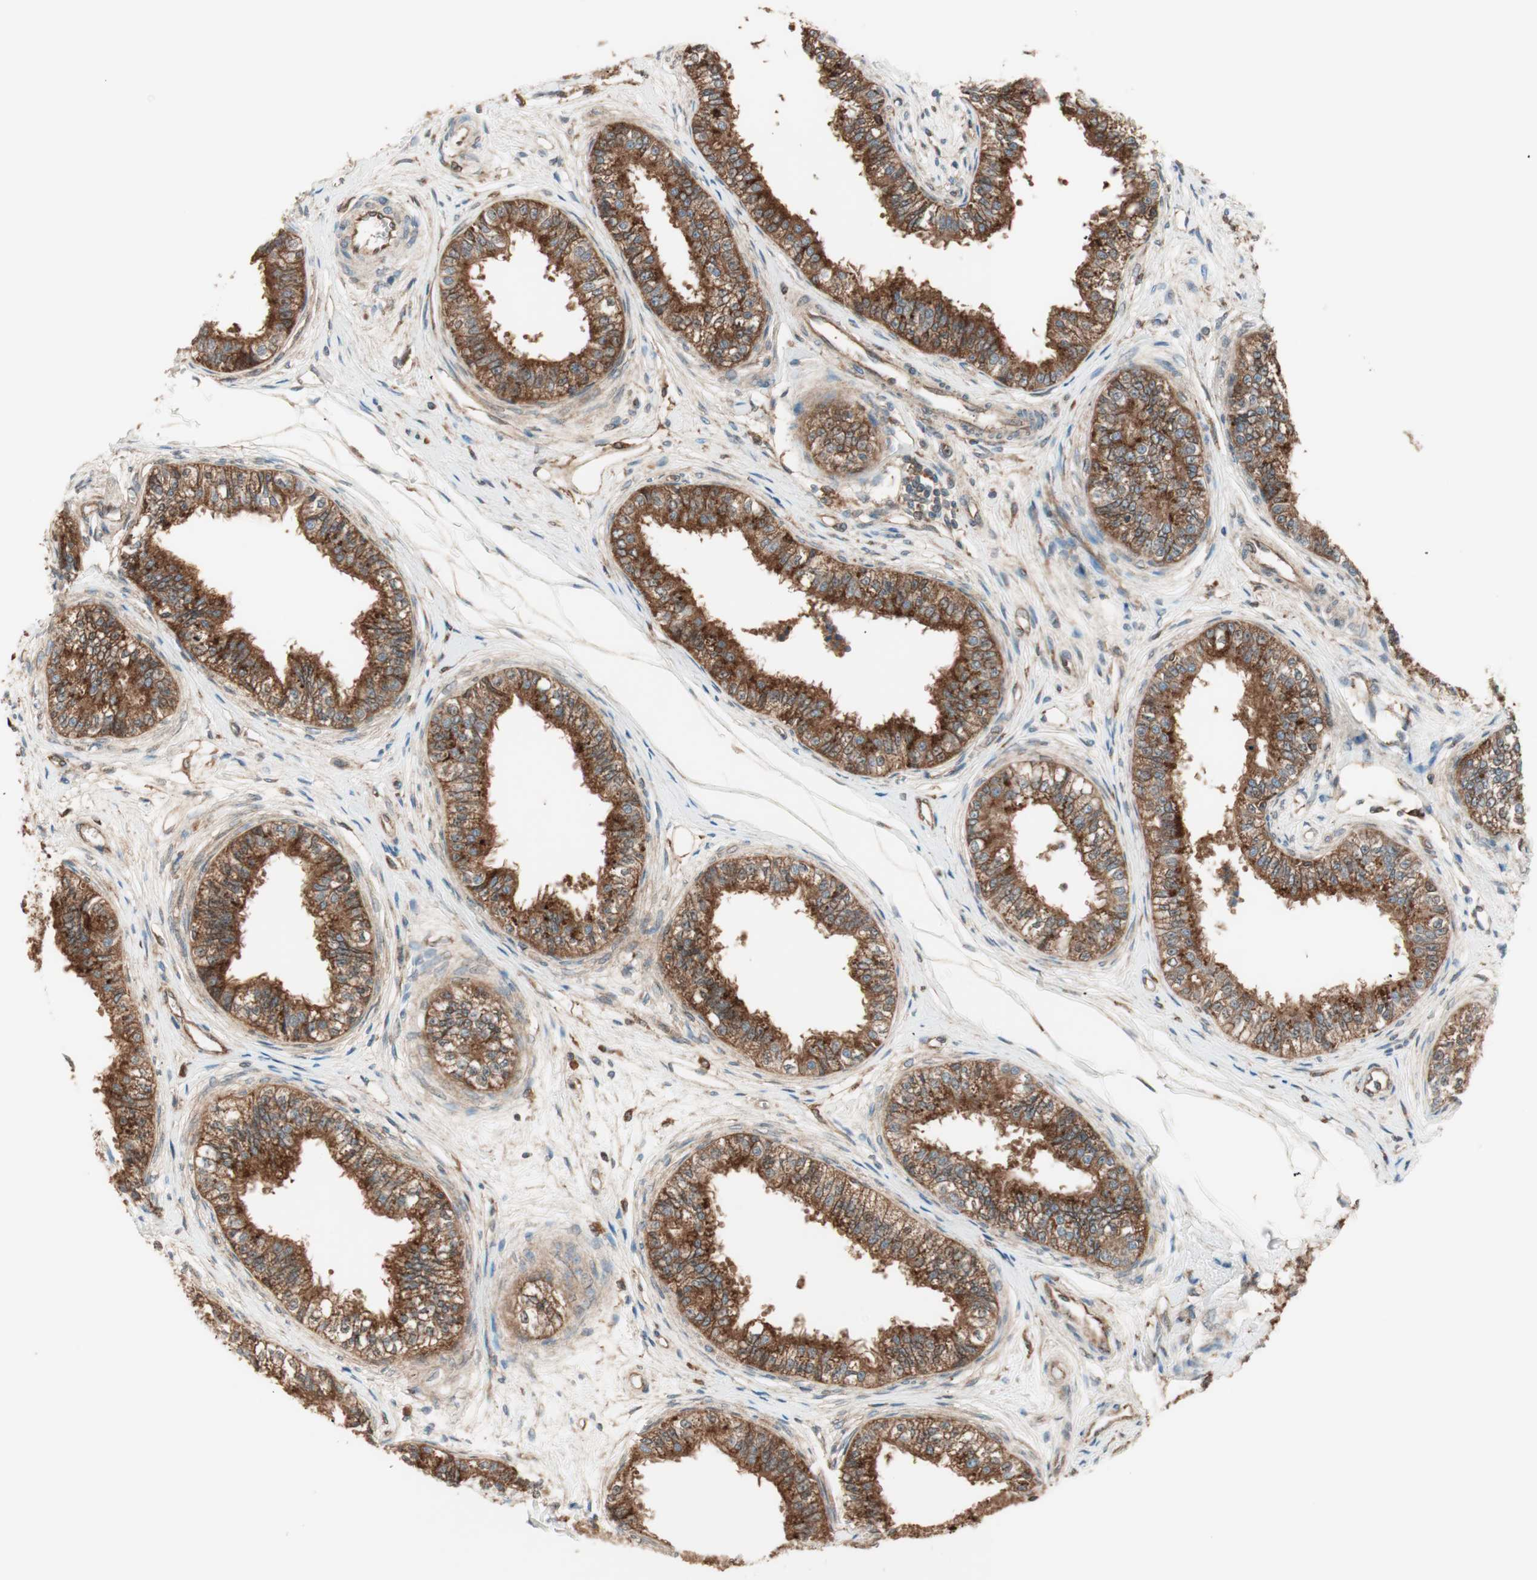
{"staining": {"intensity": "strong", "quantity": ">75%", "location": "cytoplasmic/membranous"}, "tissue": "epididymis", "cell_type": "Glandular cells", "image_type": "normal", "snomed": [{"axis": "morphology", "description": "Normal tissue, NOS"}, {"axis": "morphology", "description": "Adenocarcinoma, metastatic, NOS"}, {"axis": "topography", "description": "Testis"}, {"axis": "topography", "description": "Epididymis"}], "caption": "DAB immunohistochemical staining of normal human epididymis reveals strong cytoplasmic/membranous protein positivity in about >75% of glandular cells. The protein is stained brown, and the nuclei are stained in blue (DAB (3,3'-diaminobenzidine) IHC with brightfield microscopy, high magnification).", "gene": "RAB5A", "patient": {"sex": "male", "age": 26}}